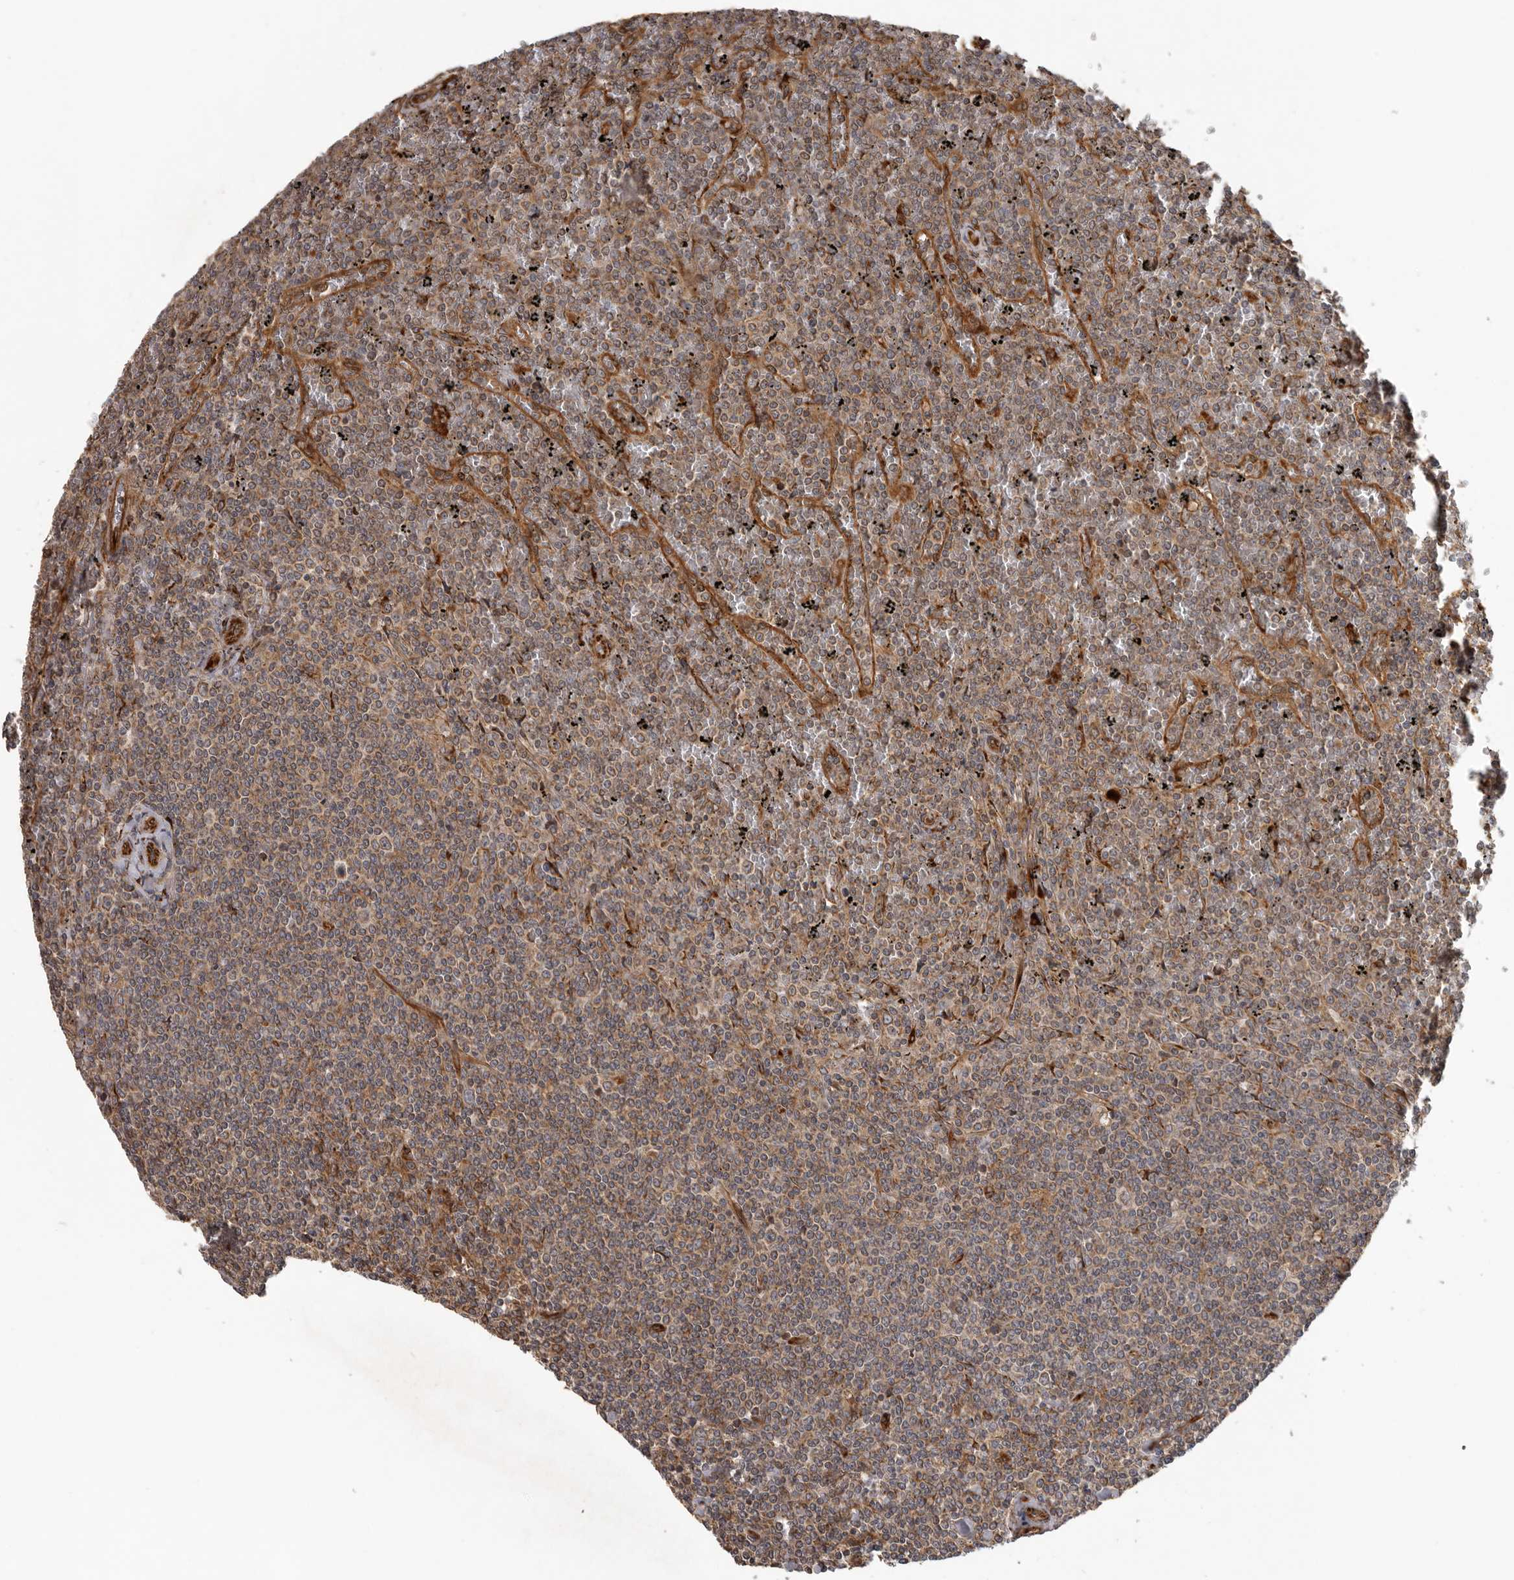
{"staining": {"intensity": "weak", "quantity": ">75%", "location": "cytoplasmic/membranous"}, "tissue": "lymphoma", "cell_type": "Tumor cells", "image_type": "cancer", "snomed": [{"axis": "morphology", "description": "Malignant lymphoma, non-Hodgkin's type, Low grade"}, {"axis": "topography", "description": "Spleen"}], "caption": "Lymphoma stained with a brown dye reveals weak cytoplasmic/membranous positive expression in about >75% of tumor cells.", "gene": "CEP350", "patient": {"sex": "female", "age": 19}}